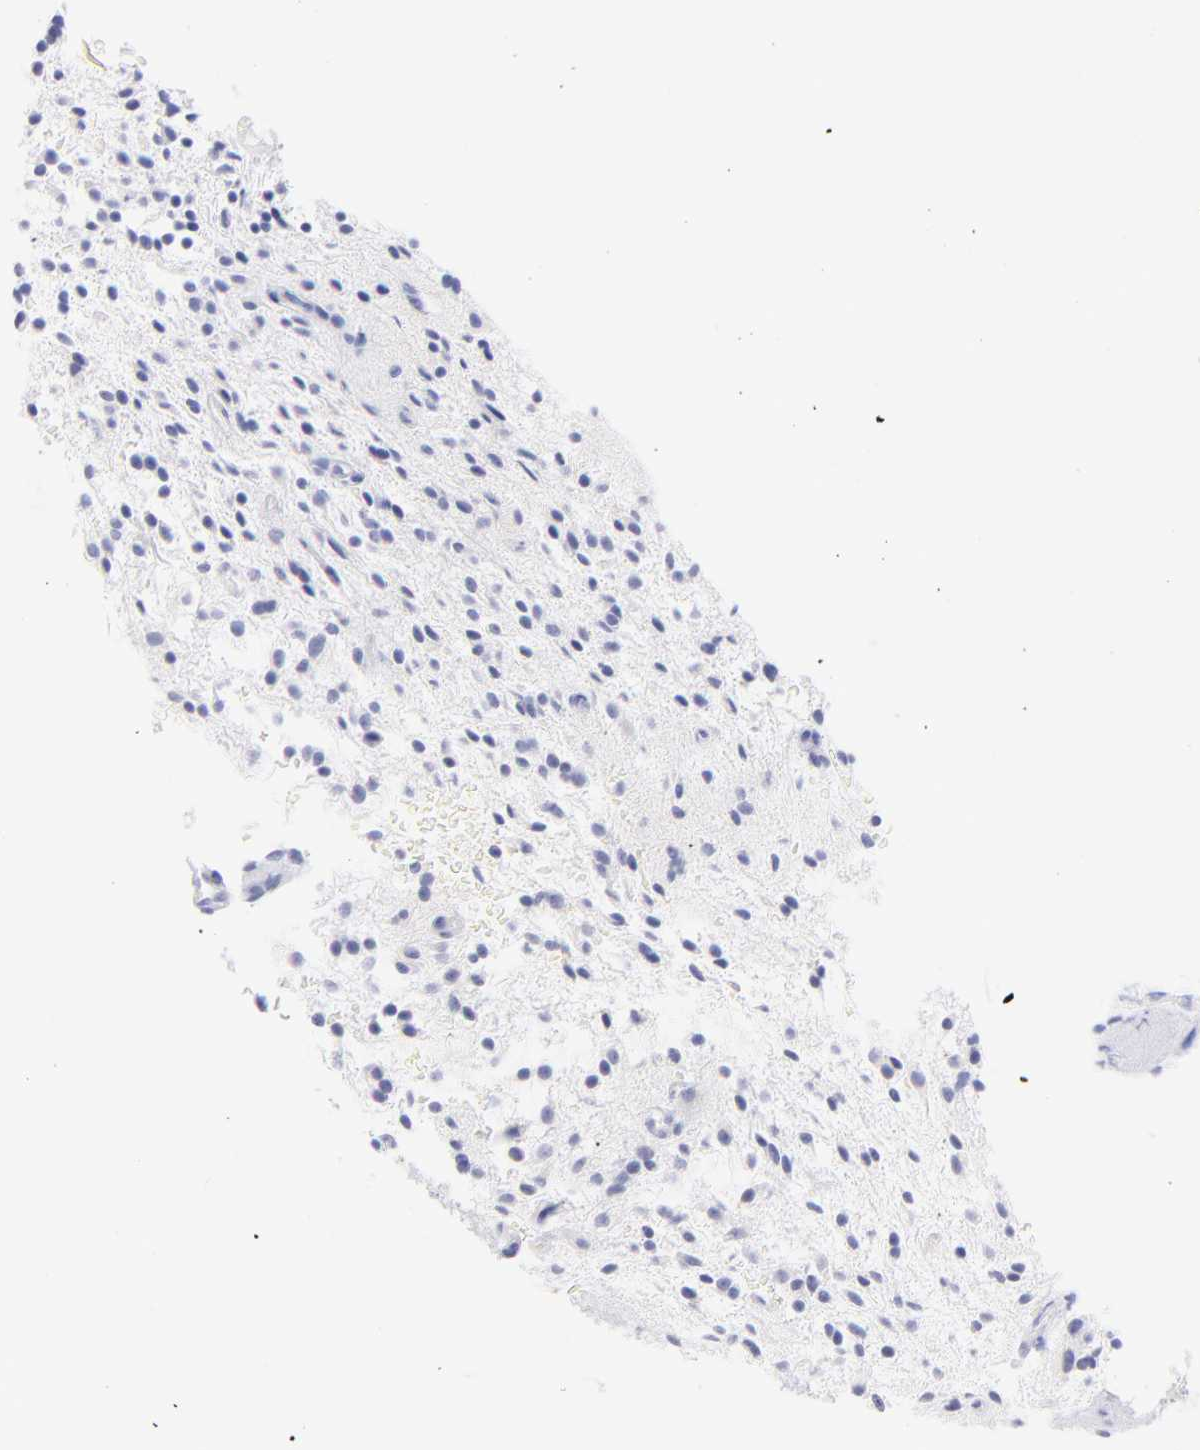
{"staining": {"intensity": "negative", "quantity": "none", "location": "none"}, "tissue": "glioma", "cell_type": "Tumor cells", "image_type": "cancer", "snomed": [{"axis": "morphology", "description": "Glioma, malignant, NOS"}, {"axis": "topography", "description": "Cerebellum"}], "caption": "This is a histopathology image of IHC staining of glioma (malignant), which shows no positivity in tumor cells. (DAB (3,3'-diaminobenzidine) immunohistochemistry (IHC), high magnification).", "gene": "SCGN", "patient": {"sex": "female", "age": 10}}